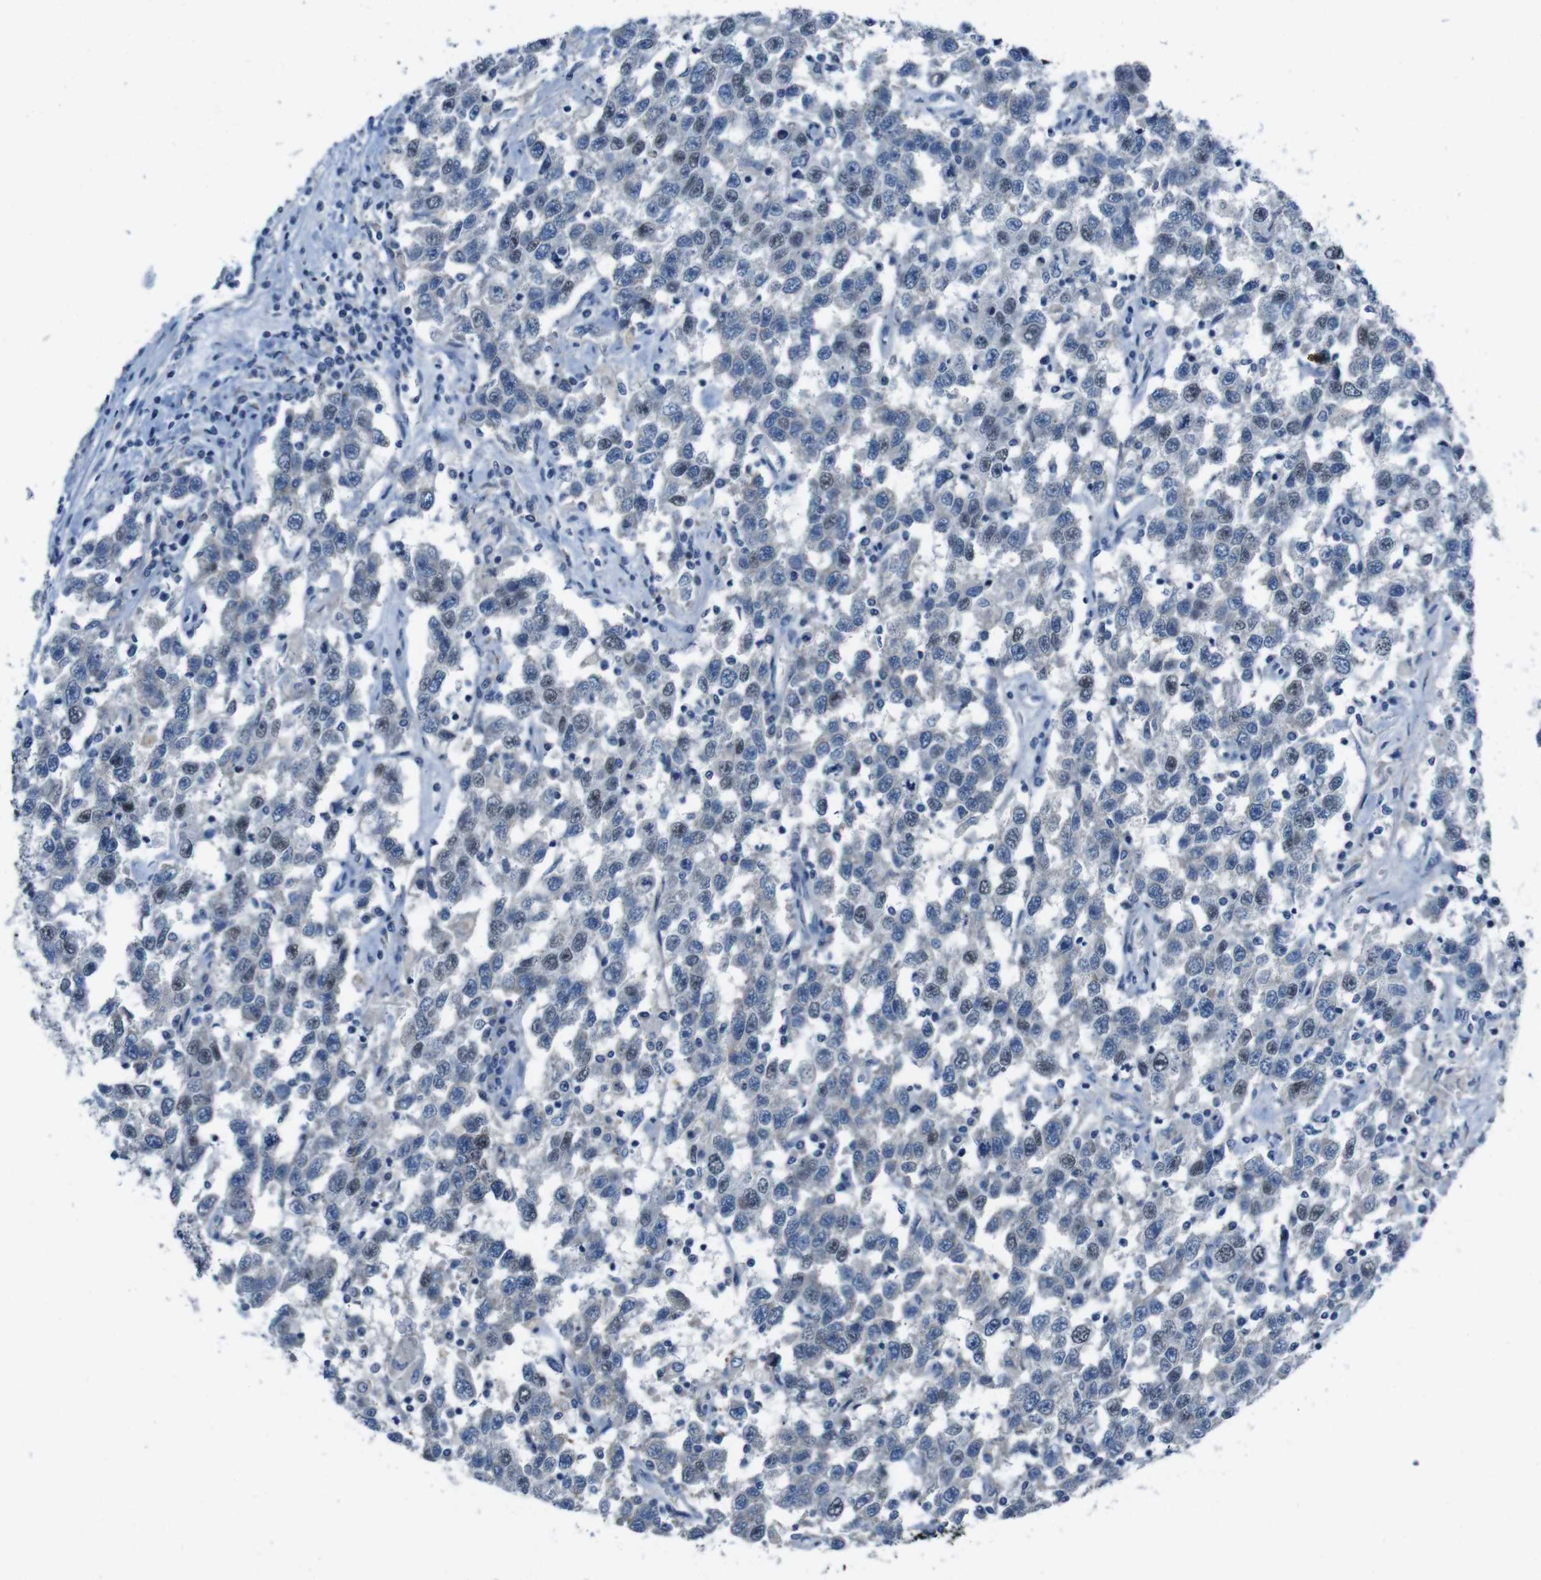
{"staining": {"intensity": "weak", "quantity": "<25%", "location": "nuclear"}, "tissue": "testis cancer", "cell_type": "Tumor cells", "image_type": "cancer", "snomed": [{"axis": "morphology", "description": "Seminoma, NOS"}, {"axis": "topography", "description": "Testis"}], "caption": "Immunohistochemistry (IHC) photomicrograph of human testis cancer stained for a protein (brown), which displays no expression in tumor cells. (DAB immunohistochemistry (IHC) visualized using brightfield microscopy, high magnification).", "gene": "CDHR2", "patient": {"sex": "male", "age": 41}}